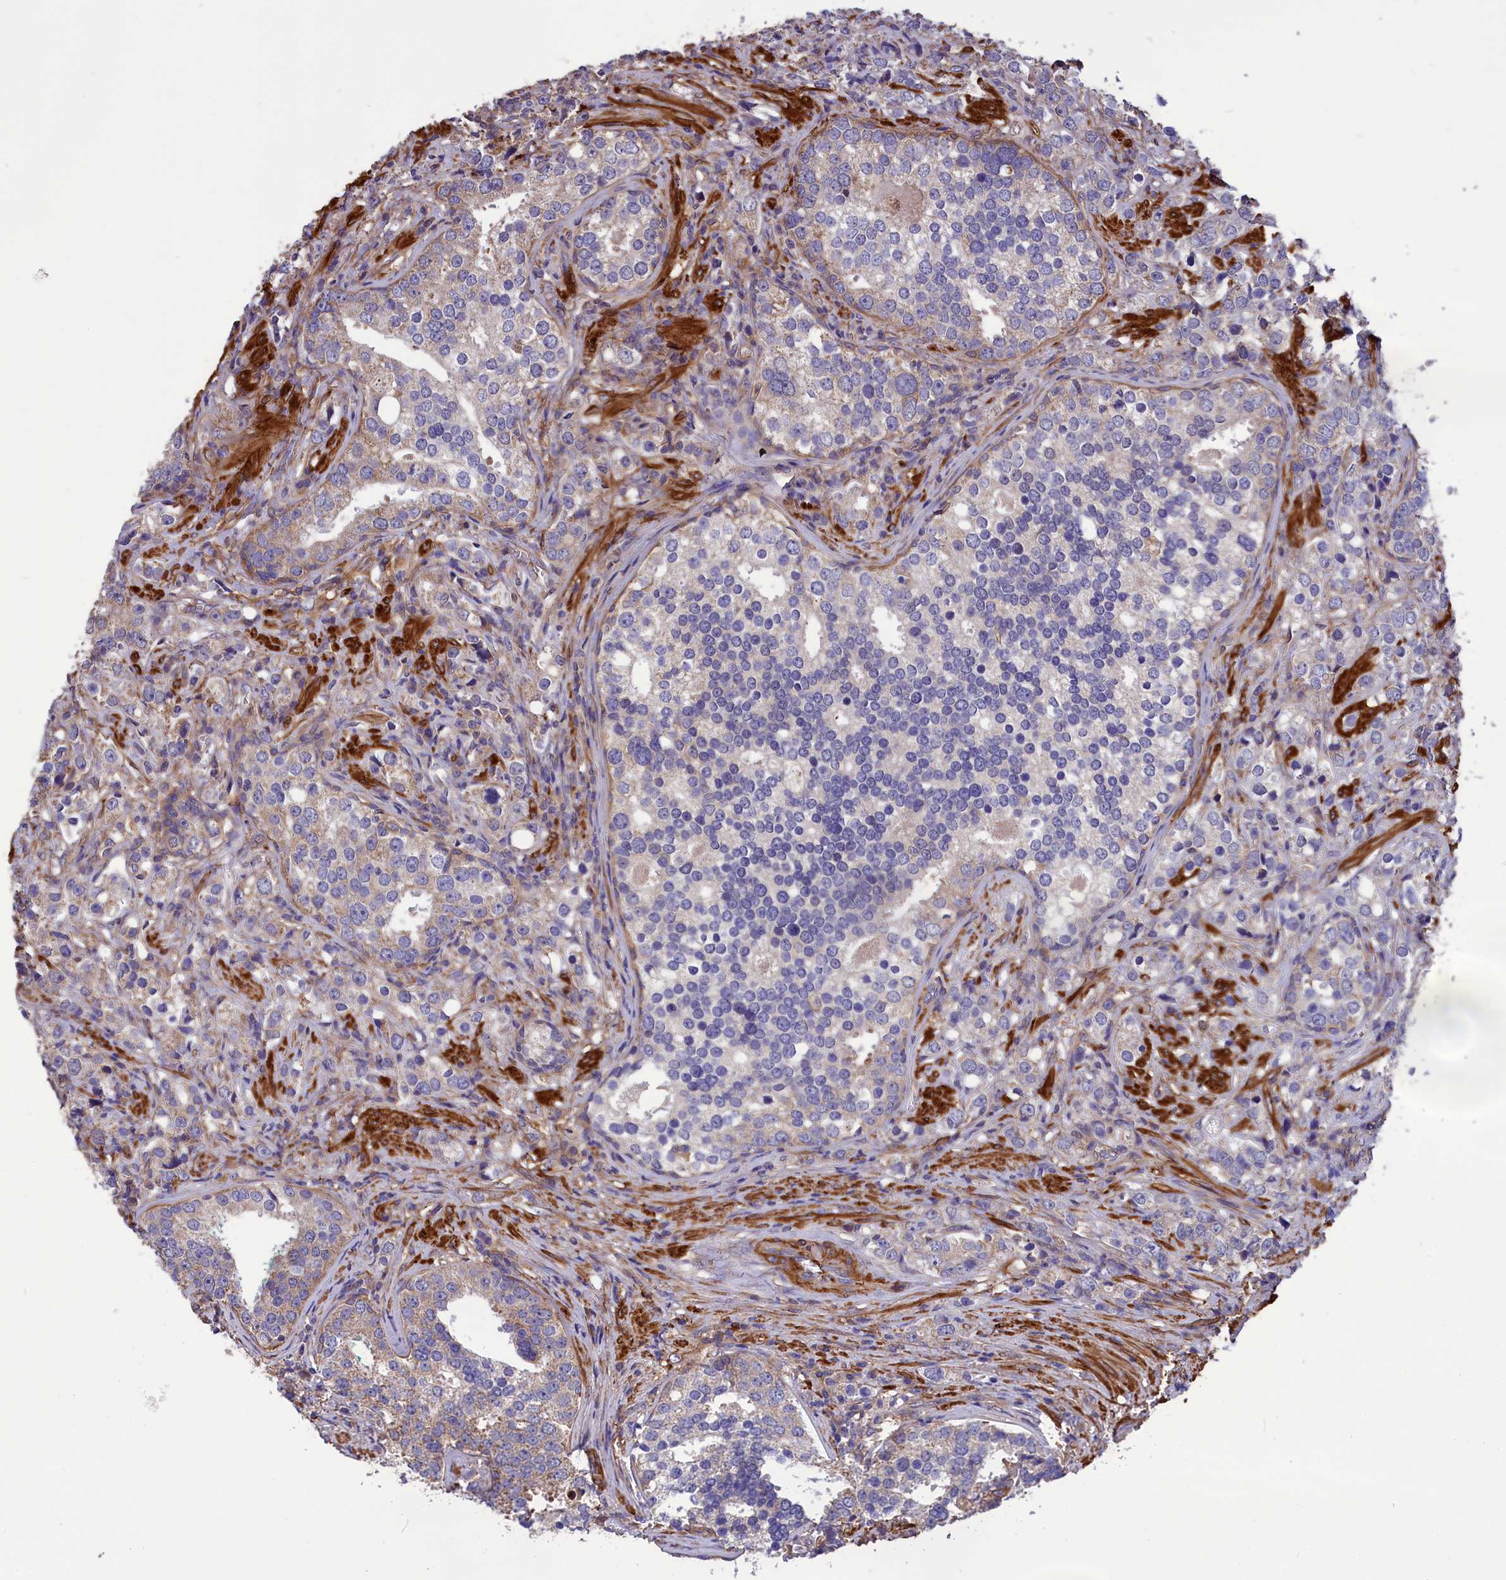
{"staining": {"intensity": "negative", "quantity": "none", "location": "none"}, "tissue": "prostate cancer", "cell_type": "Tumor cells", "image_type": "cancer", "snomed": [{"axis": "morphology", "description": "Adenocarcinoma, High grade"}, {"axis": "topography", "description": "Prostate"}], "caption": "Human prostate high-grade adenocarcinoma stained for a protein using immunohistochemistry reveals no staining in tumor cells.", "gene": "AMDHD2", "patient": {"sex": "male", "age": 71}}